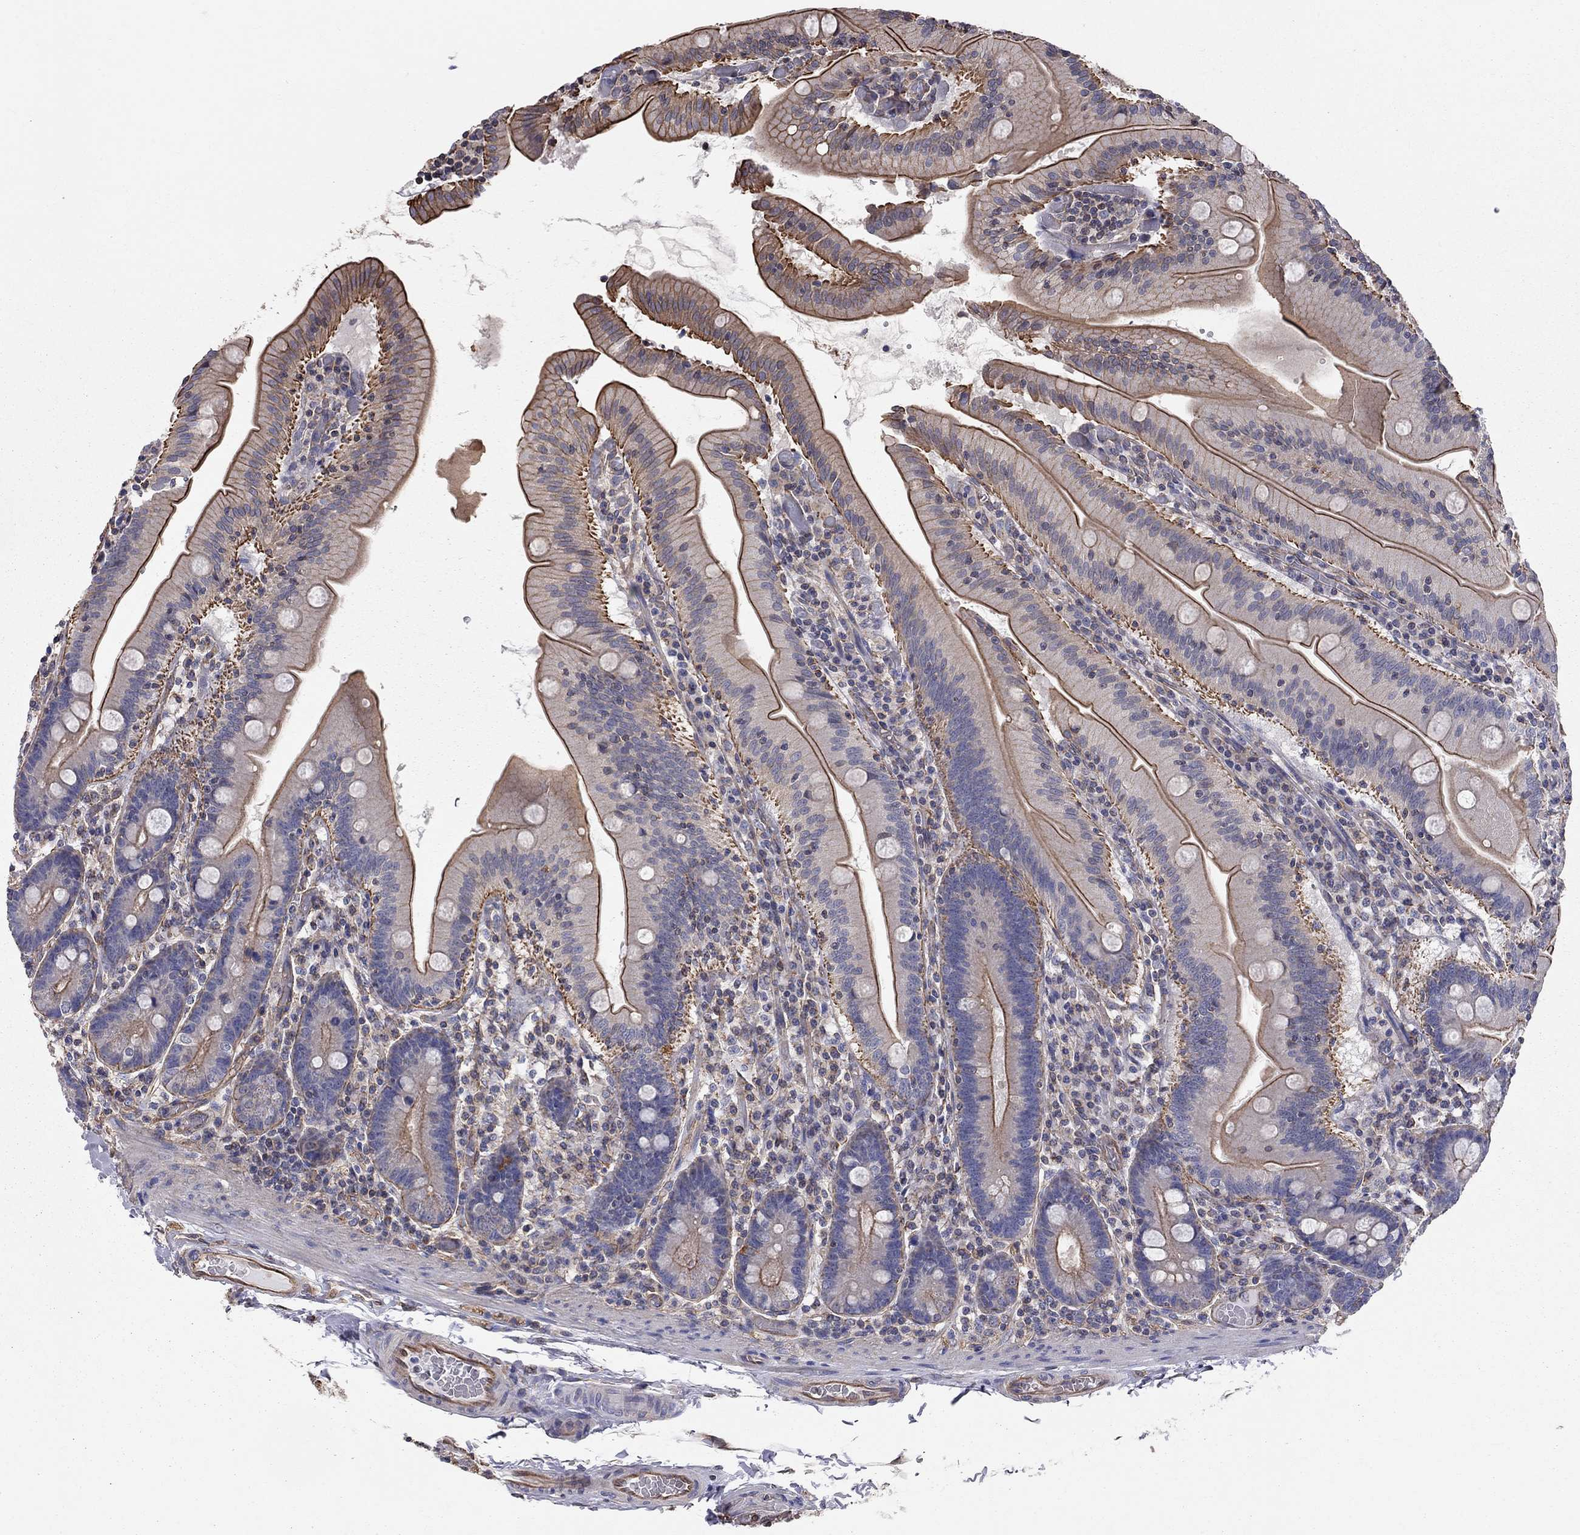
{"staining": {"intensity": "strong", "quantity": "25%-75%", "location": "cytoplasmic/membranous"}, "tissue": "small intestine", "cell_type": "Glandular cells", "image_type": "normal", "snomed": [{"axis": "morphology", "description": "Normal tissue, NOS"}, {"axis": "topography", "description": "Small intestine"}], "caption": "Brown immunohistochemical staining in benign human small intestine displays strong cytoplasmic/membranous positivity in approximately 25%-75% of glandular cells. (brown staining indicates protein expression, while blue staining denotes nuclei).", "gene": "BICDL2", "patient": {"sex": "male", "age": 37}}